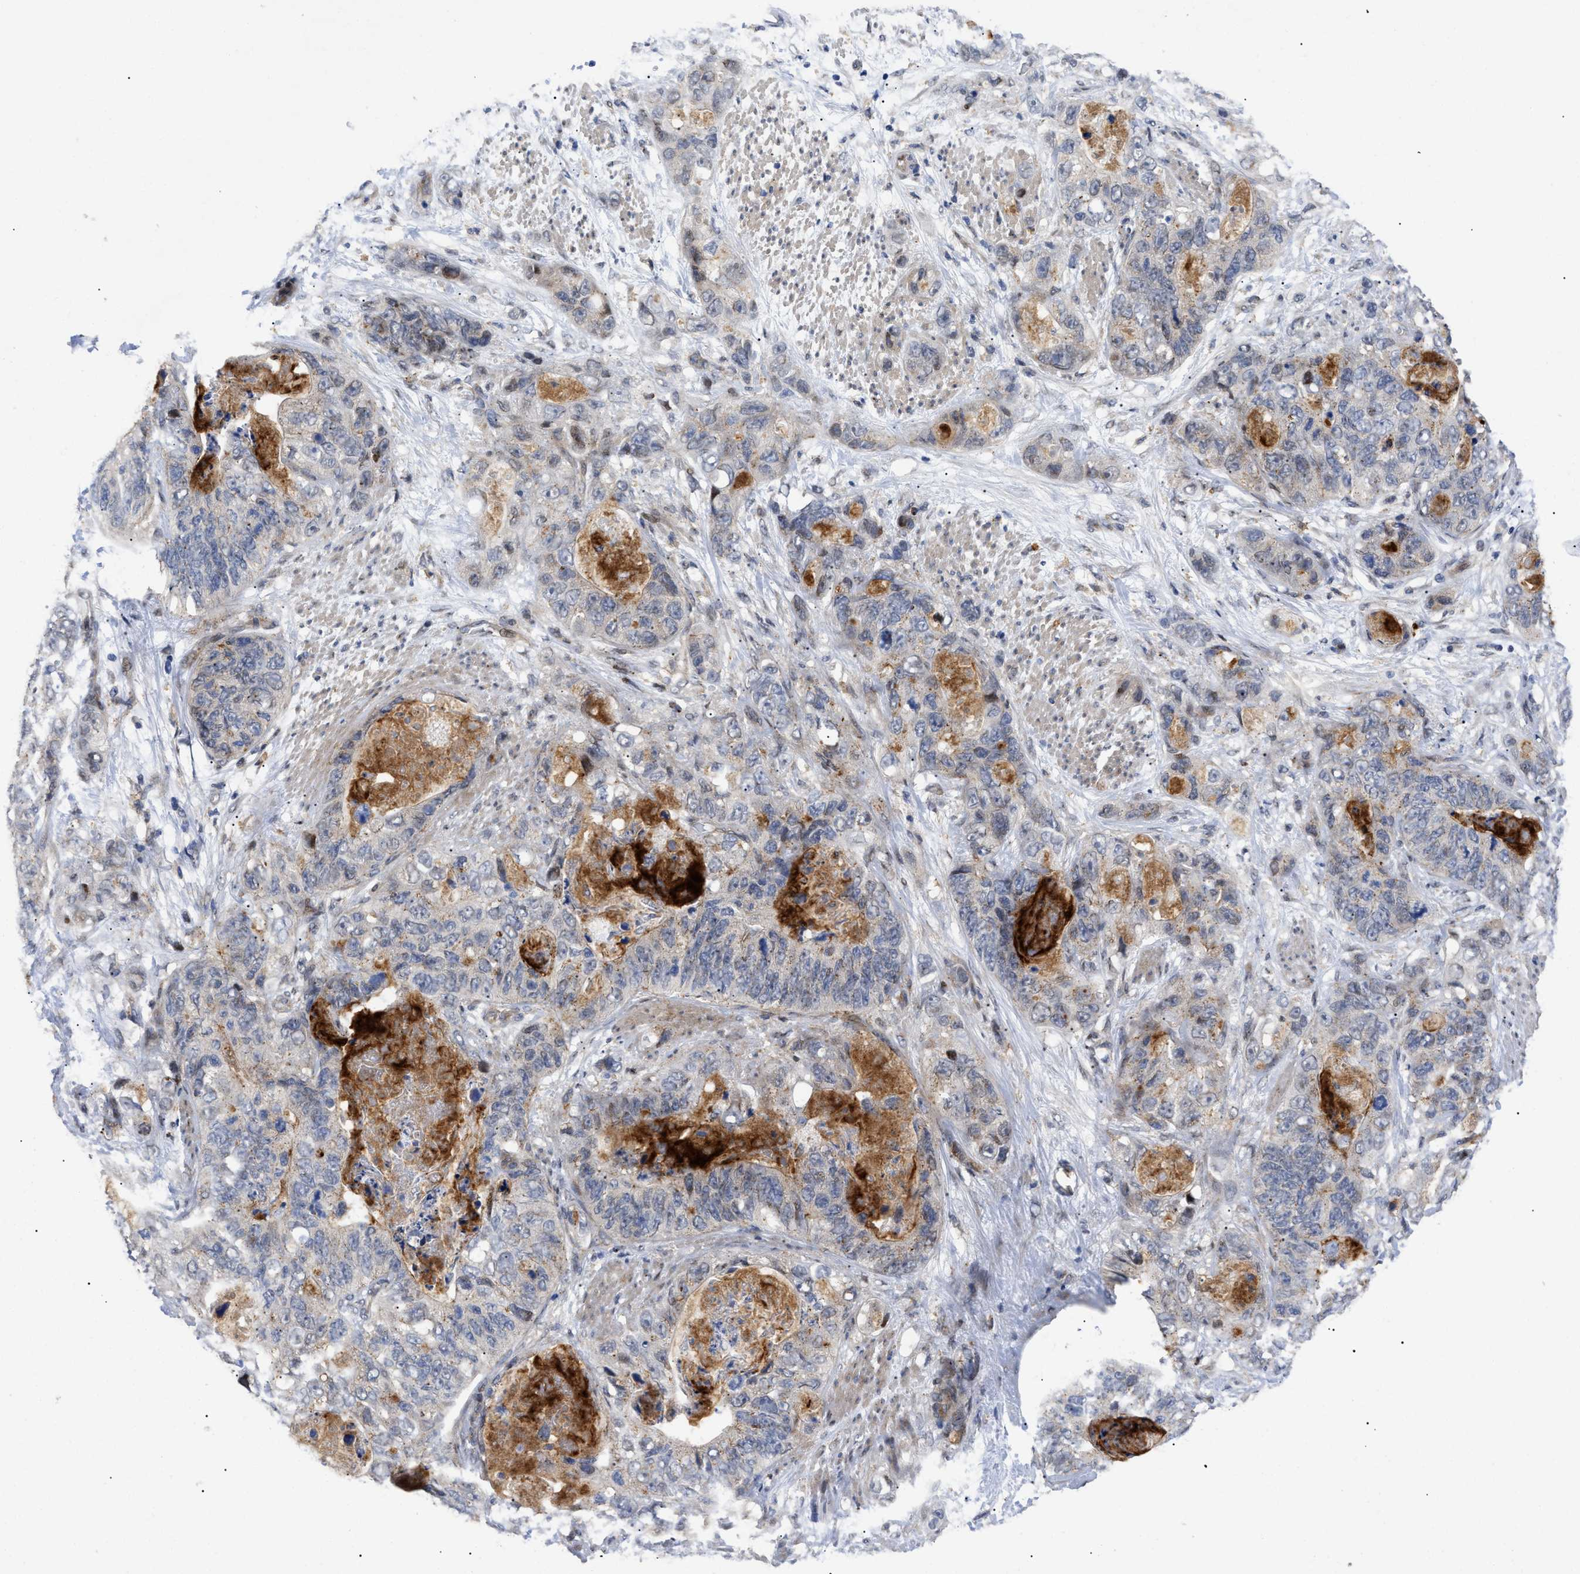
{"staining": {"intensity": "weak", "quantity": ">75%", "location": "cytoplasmic/membranous"}, "tissue": "stomach cancer", "cell_type": "Tumor cells", "image_type": "cancer", "snomed": [{"axis": "morphology", "description": "Adenocarcinoma, NOS"}, {"axis": "topography", "description": "Stomach"}], "caption": "Protein staining of stomach cancer tissue reveals weak cytoplasmic/membranous expression in approximately >75% of tumor cells.", "gene": "SFXN5", "patient": {"sex": "female", "age": 89}}